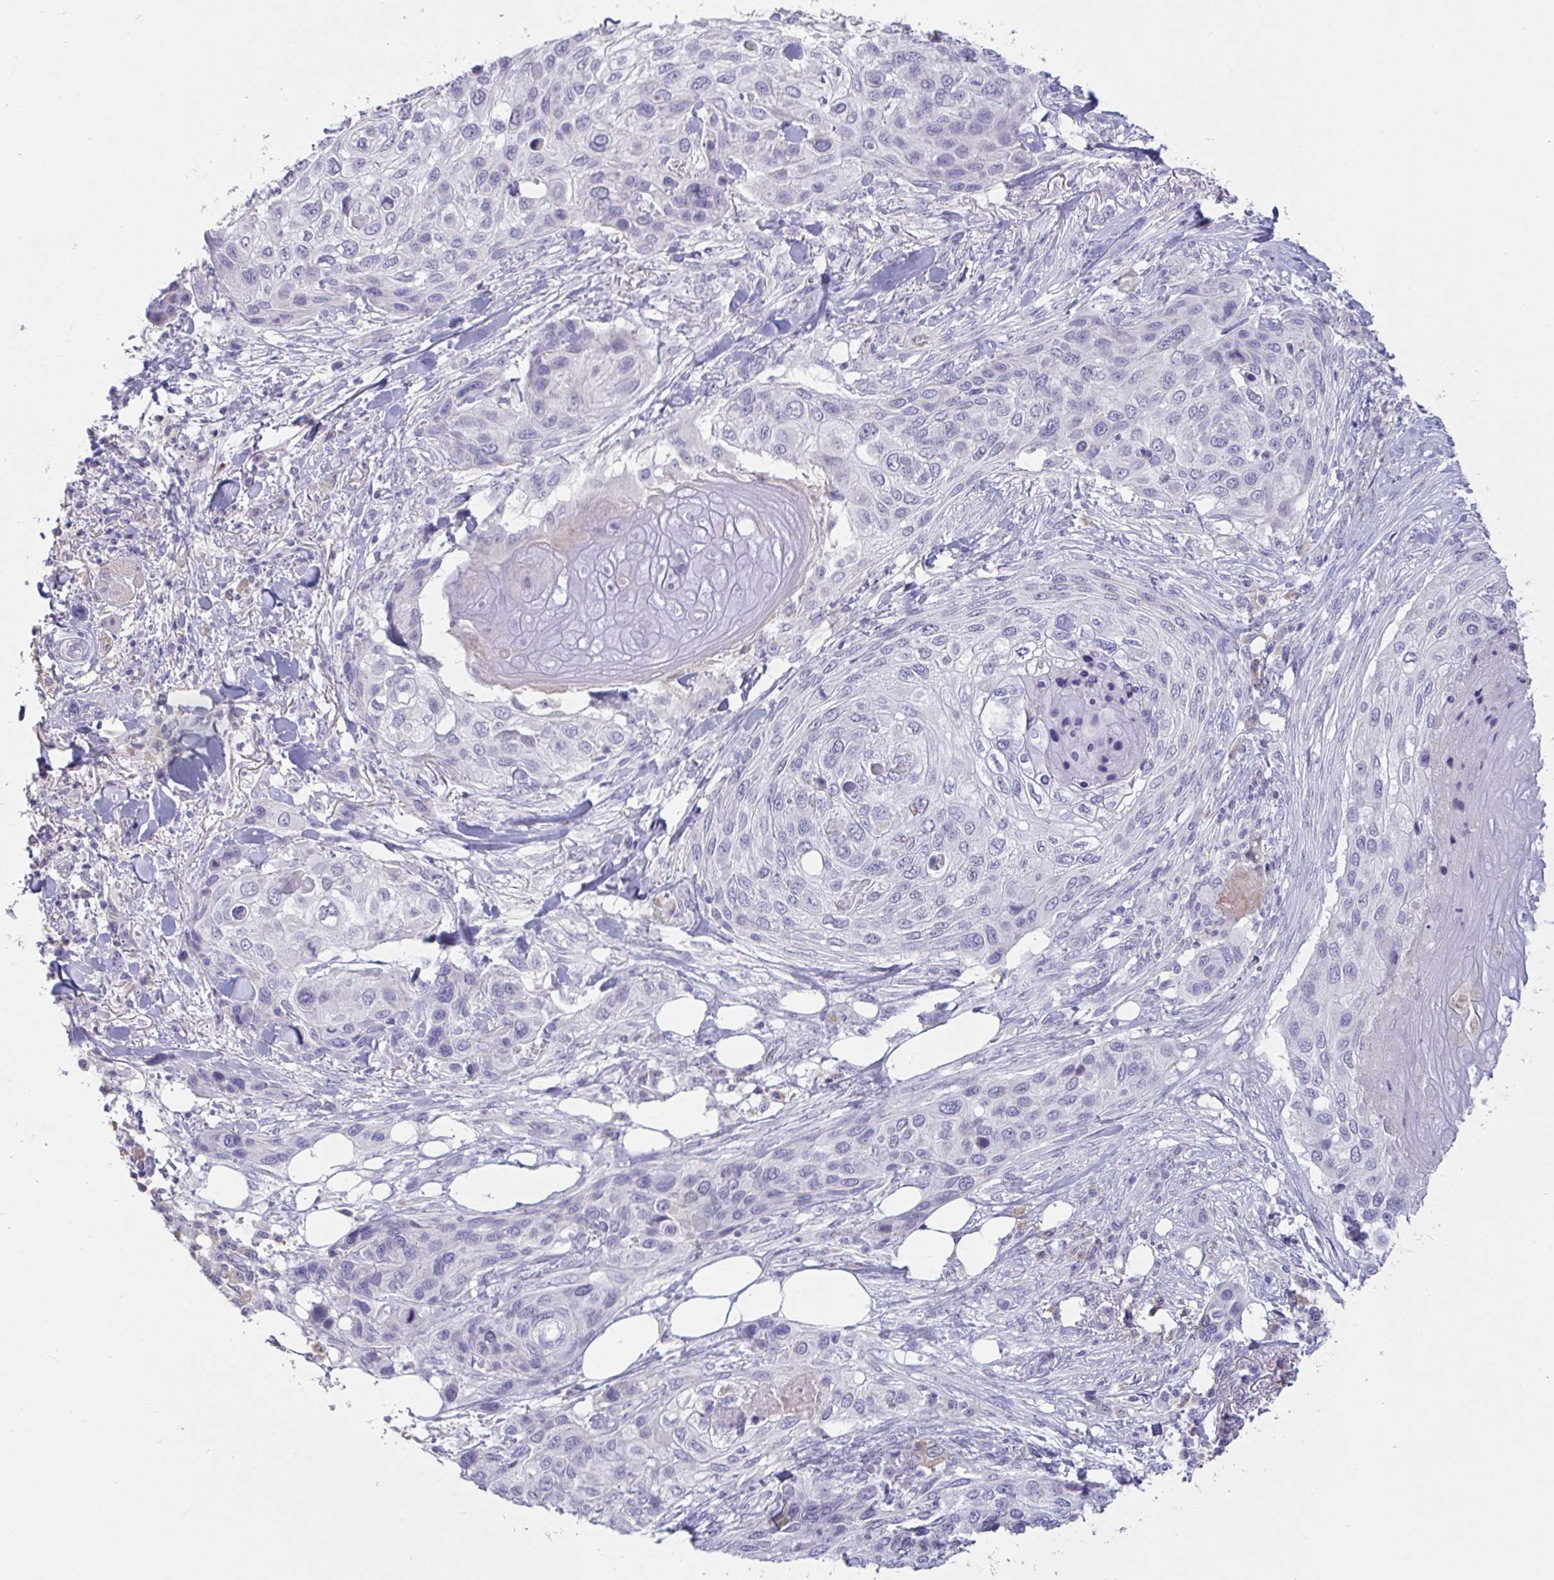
{"staining": {"intensity": "negative", "quantity": "none", "location": "none"}, "tissue": "skin cancer", "cell_type": "Tumor cells", "image_type": "cancer", "snomed": [{"axis": "morphology", "description": "Squamous cell carcinoma, NOS"}, {"axis": "topography", "description": "Skin"}], "caption": "The histopathology image reveals no significant expression in tumor cells of skin squamous cell carcinoma.", "gene": "MYC", "patient": {"sex": "female", "age": 87}}